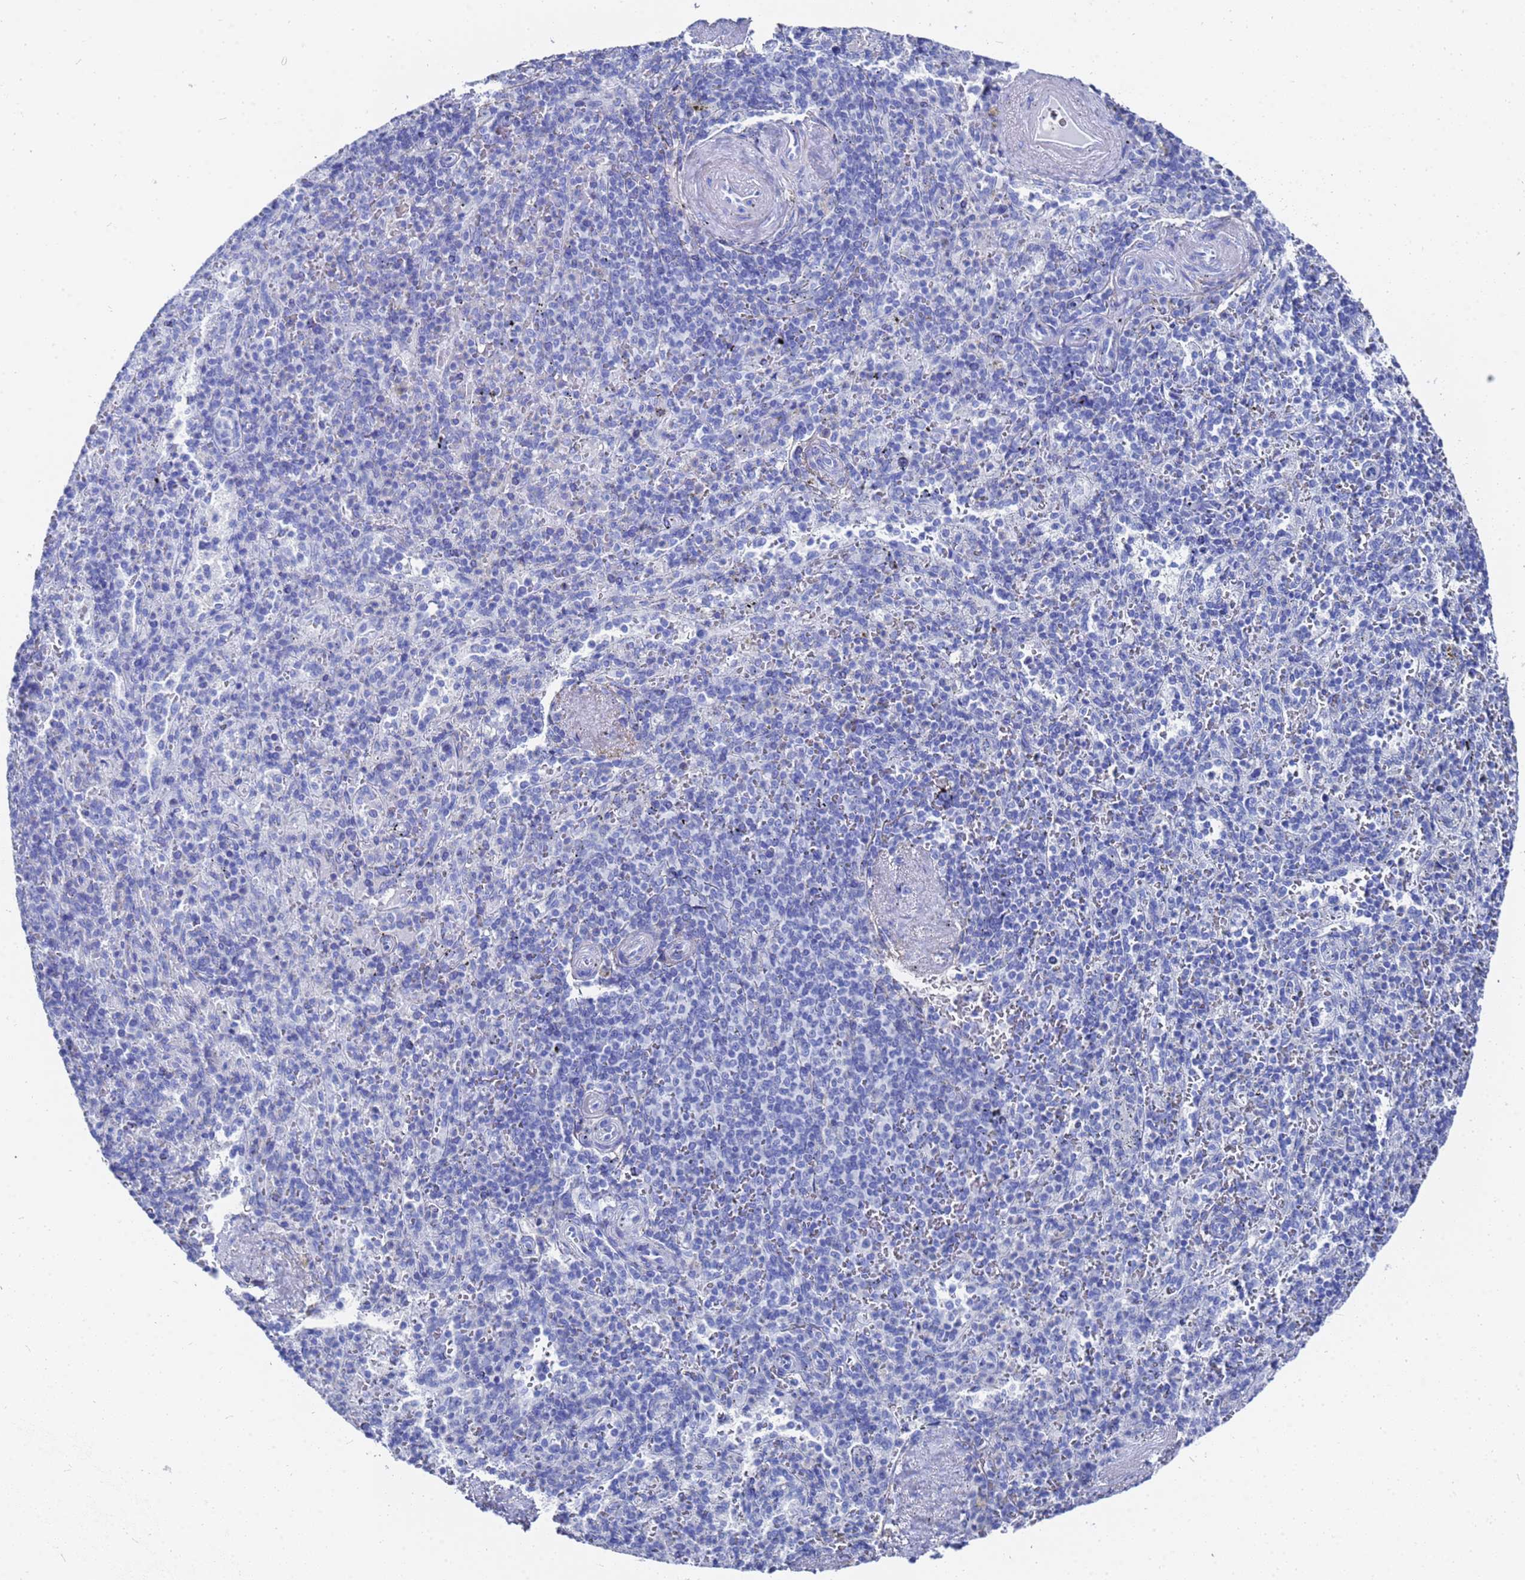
{"staining": {"intensity": "negative", "quantity": "none", "location": "none"}, "tissue": "spleen", "cell_type": "Cells in red pulp", "image_type": "normal", "snomed": [{"axis": "morphology", "description": "Normal tissue, NOS"}, {"axis": "topography", "description": "Spleen"}], "caption": "Immunohistochemical staining of unremarkable human spleen demonstrates no significant expression in cells in red pulp.", "gene": "GGT1", "patient": {"sex": "male", "age": 82}}